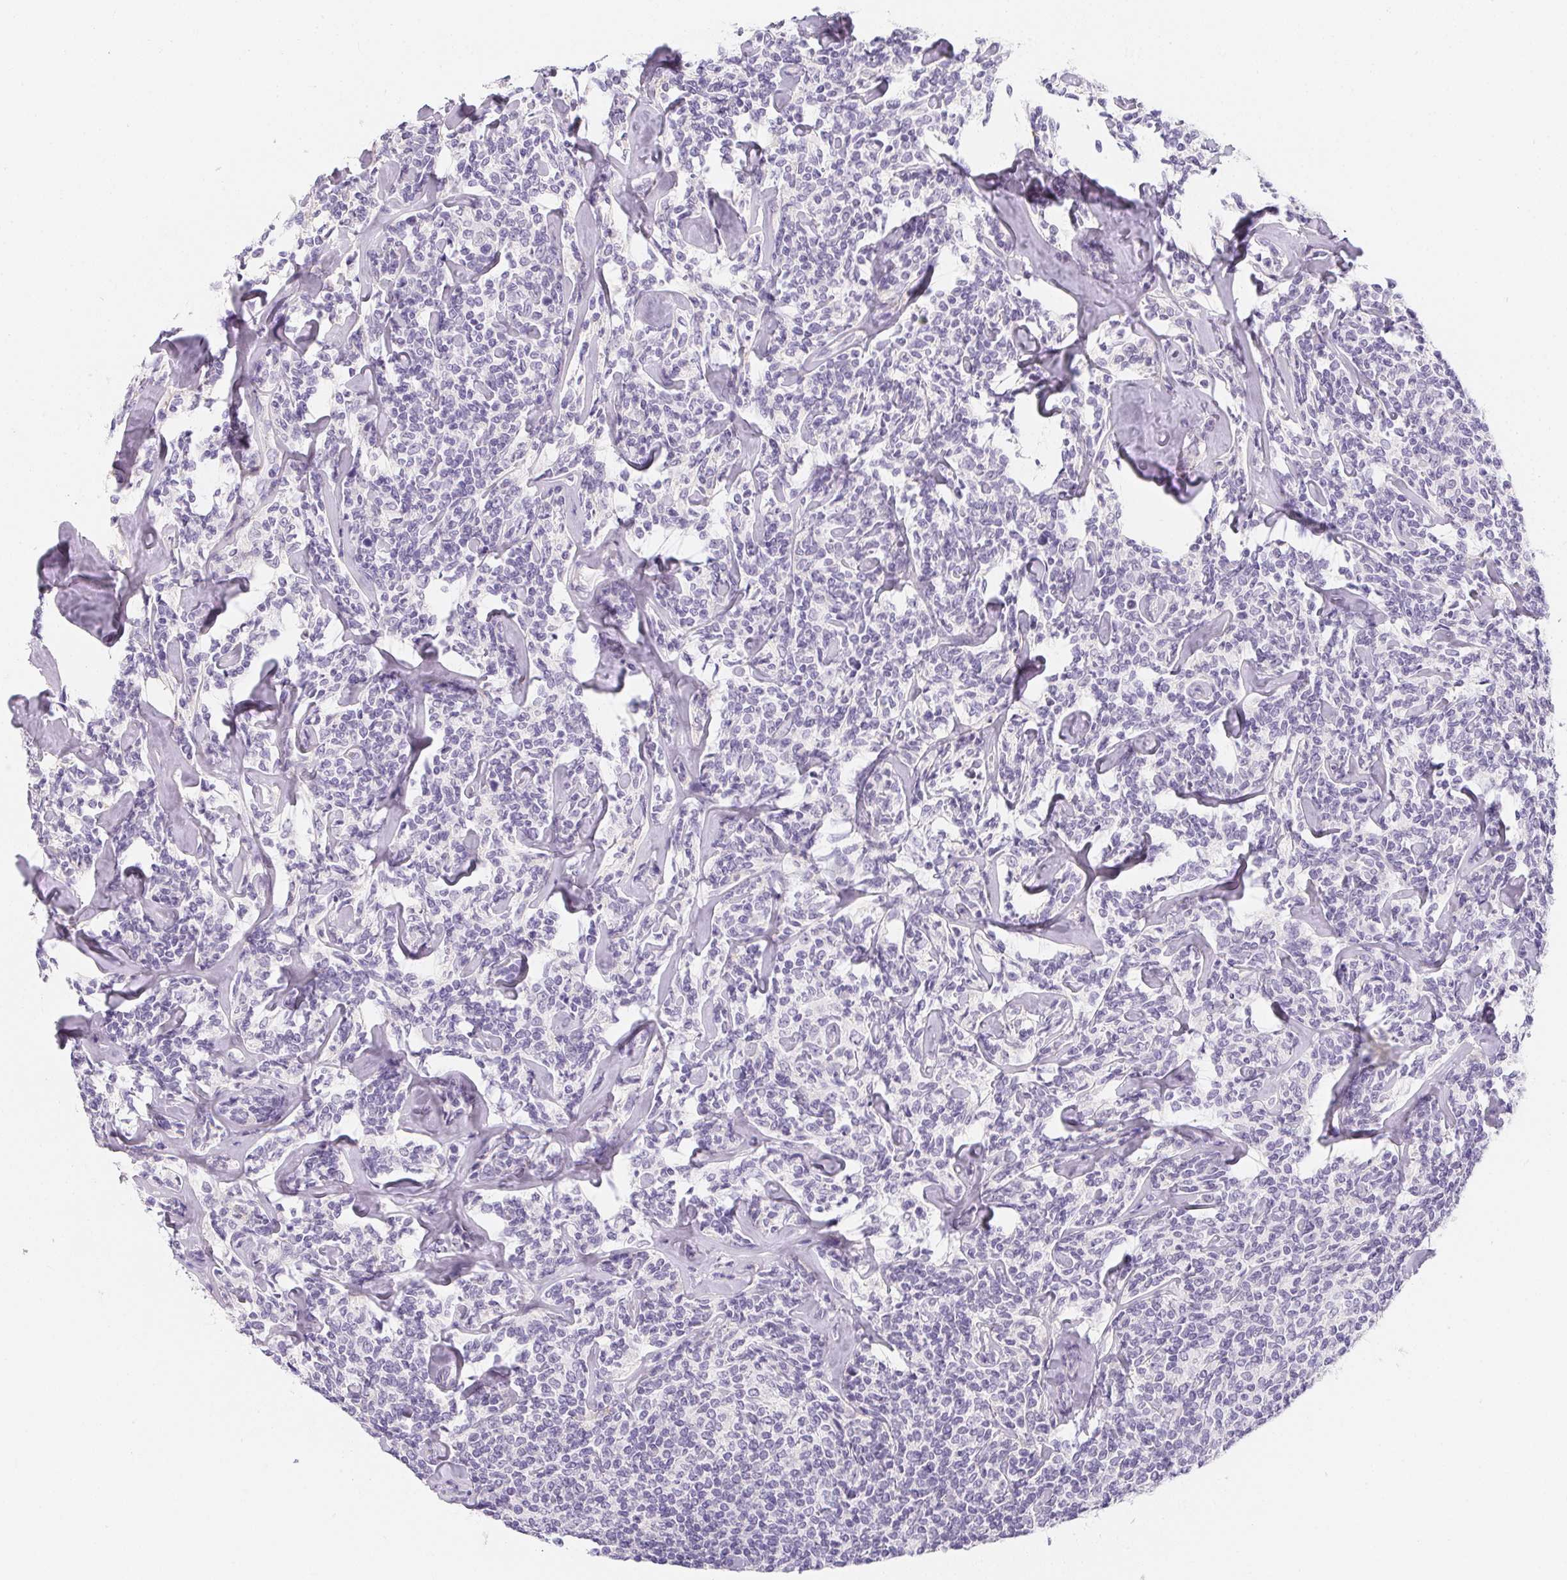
{"staining": {"intensity": "negative", "quantity": "none", "location": "none"}, "tissue": "lymphoma", "cell_type": "Tumor cells", "image_type": "cancer", "snomed": [{"axis": "morphology", "description": "Malignant lymphoma, non-Hodgkin's type, Low grade"}, {"axis": "topography", "description": "Lymph node"}], "caption": "Immunohistochemistry photomicrograph of malignant lymphoma, non-Hodgkin's type (low-grade) stained for a protein (brown), which displays no staining in tumor cells.", "gene": "MAP1A", "patient": {"sex": "female", "age": 56}}